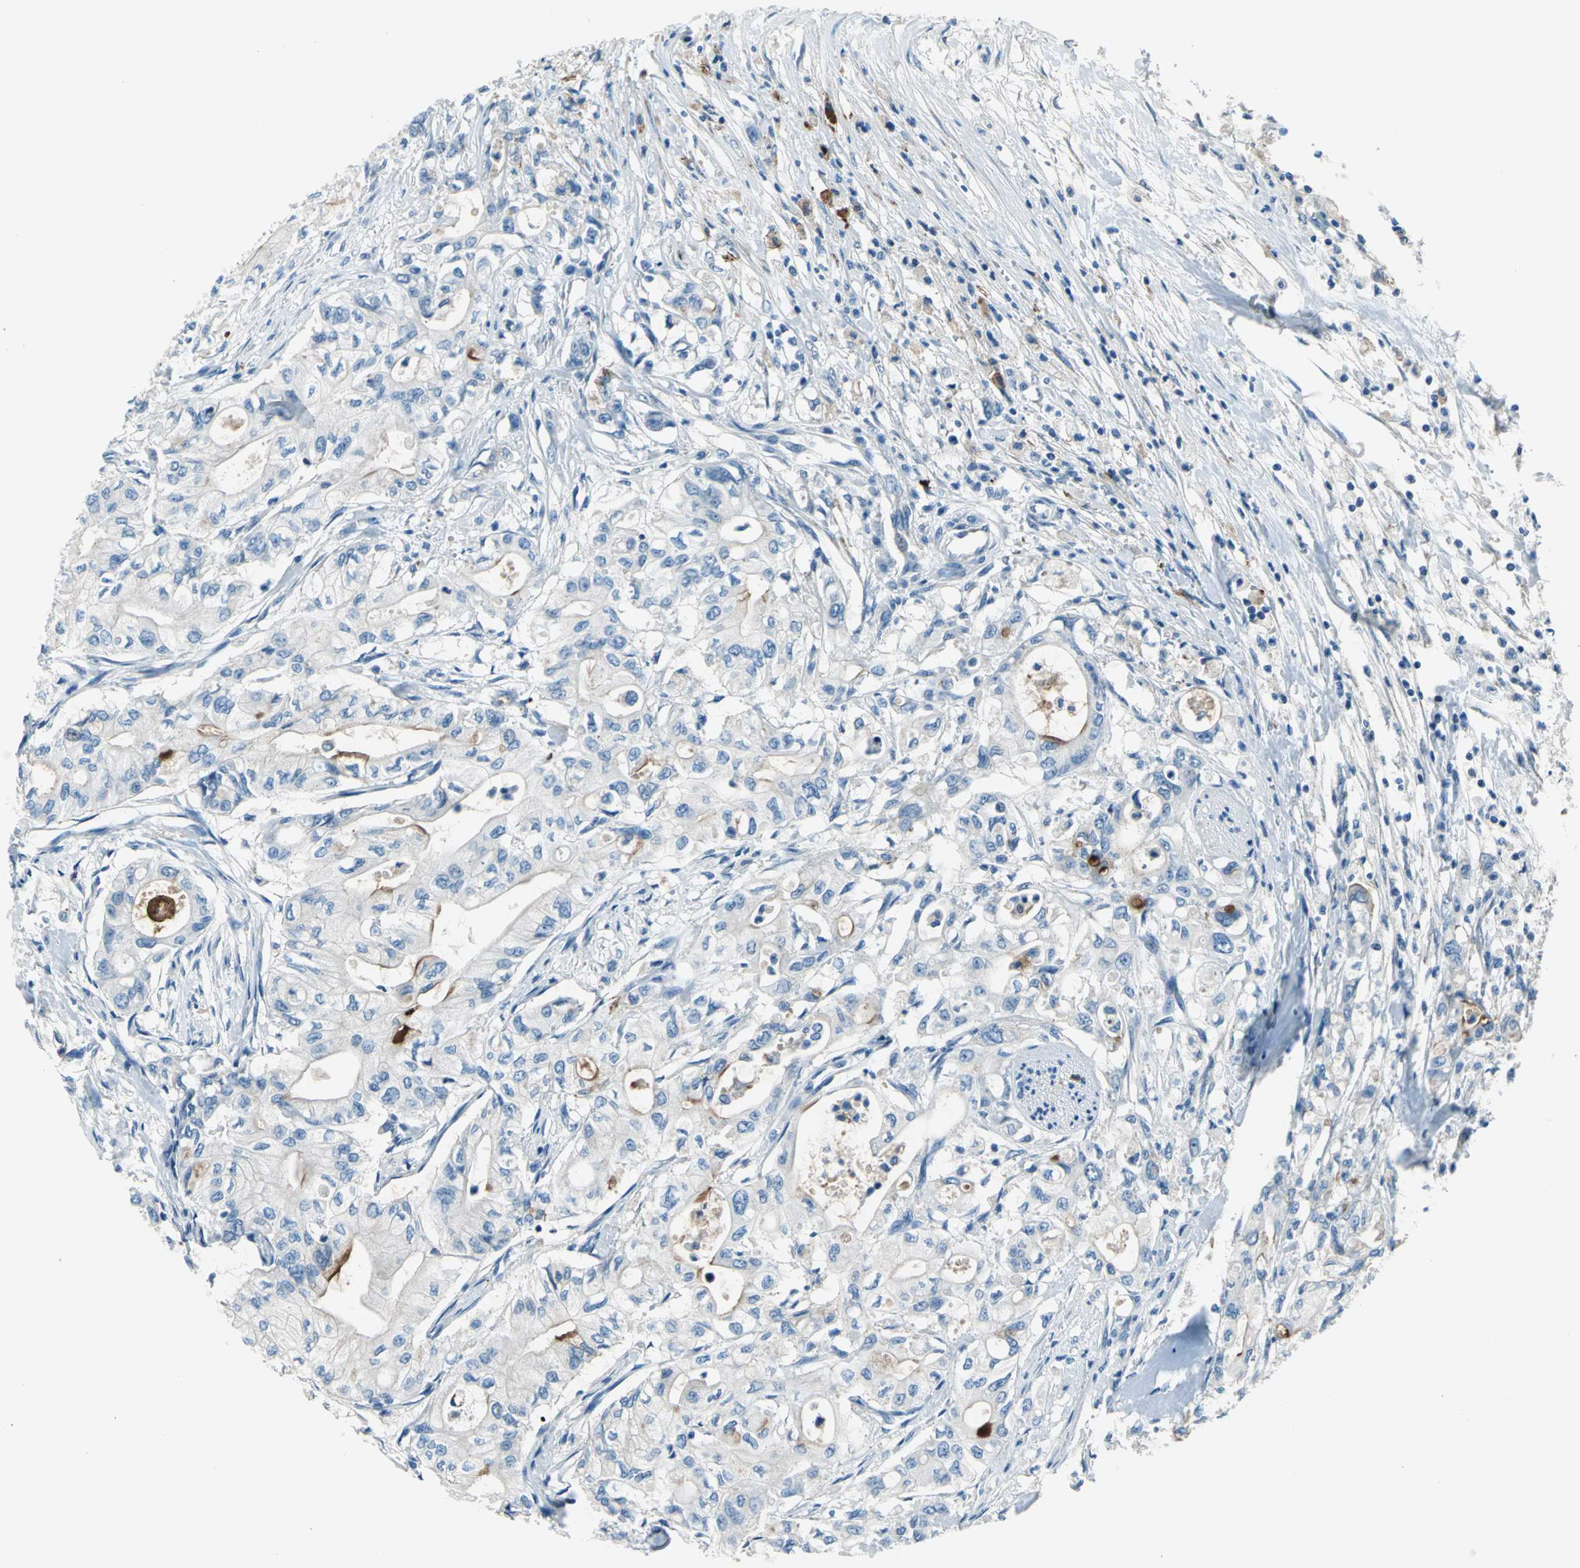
{"staining": {"intensity": "moderate", "quantity": "<25%", "location": "cytoplasmic/membranous"}, "tissue": "pancreatic cancer", "cell_type": "Tumor cells", "image_type": "cancer", "snomed": [{"axis": "morphology", "description": "Adenocarcinoma, NOS"}, {"axis": "topography", "description": "Pancreas"}], "caption": "Immunohistochemical staining of human pancreatic cancer (adenocarcinoma) demonstrates low levels of moderate cytoplasmic/membranous protein staining in approximately <25% of tumor cells.", "gene": "MUC4", "patient": {"sex": "male", "age": 79}}